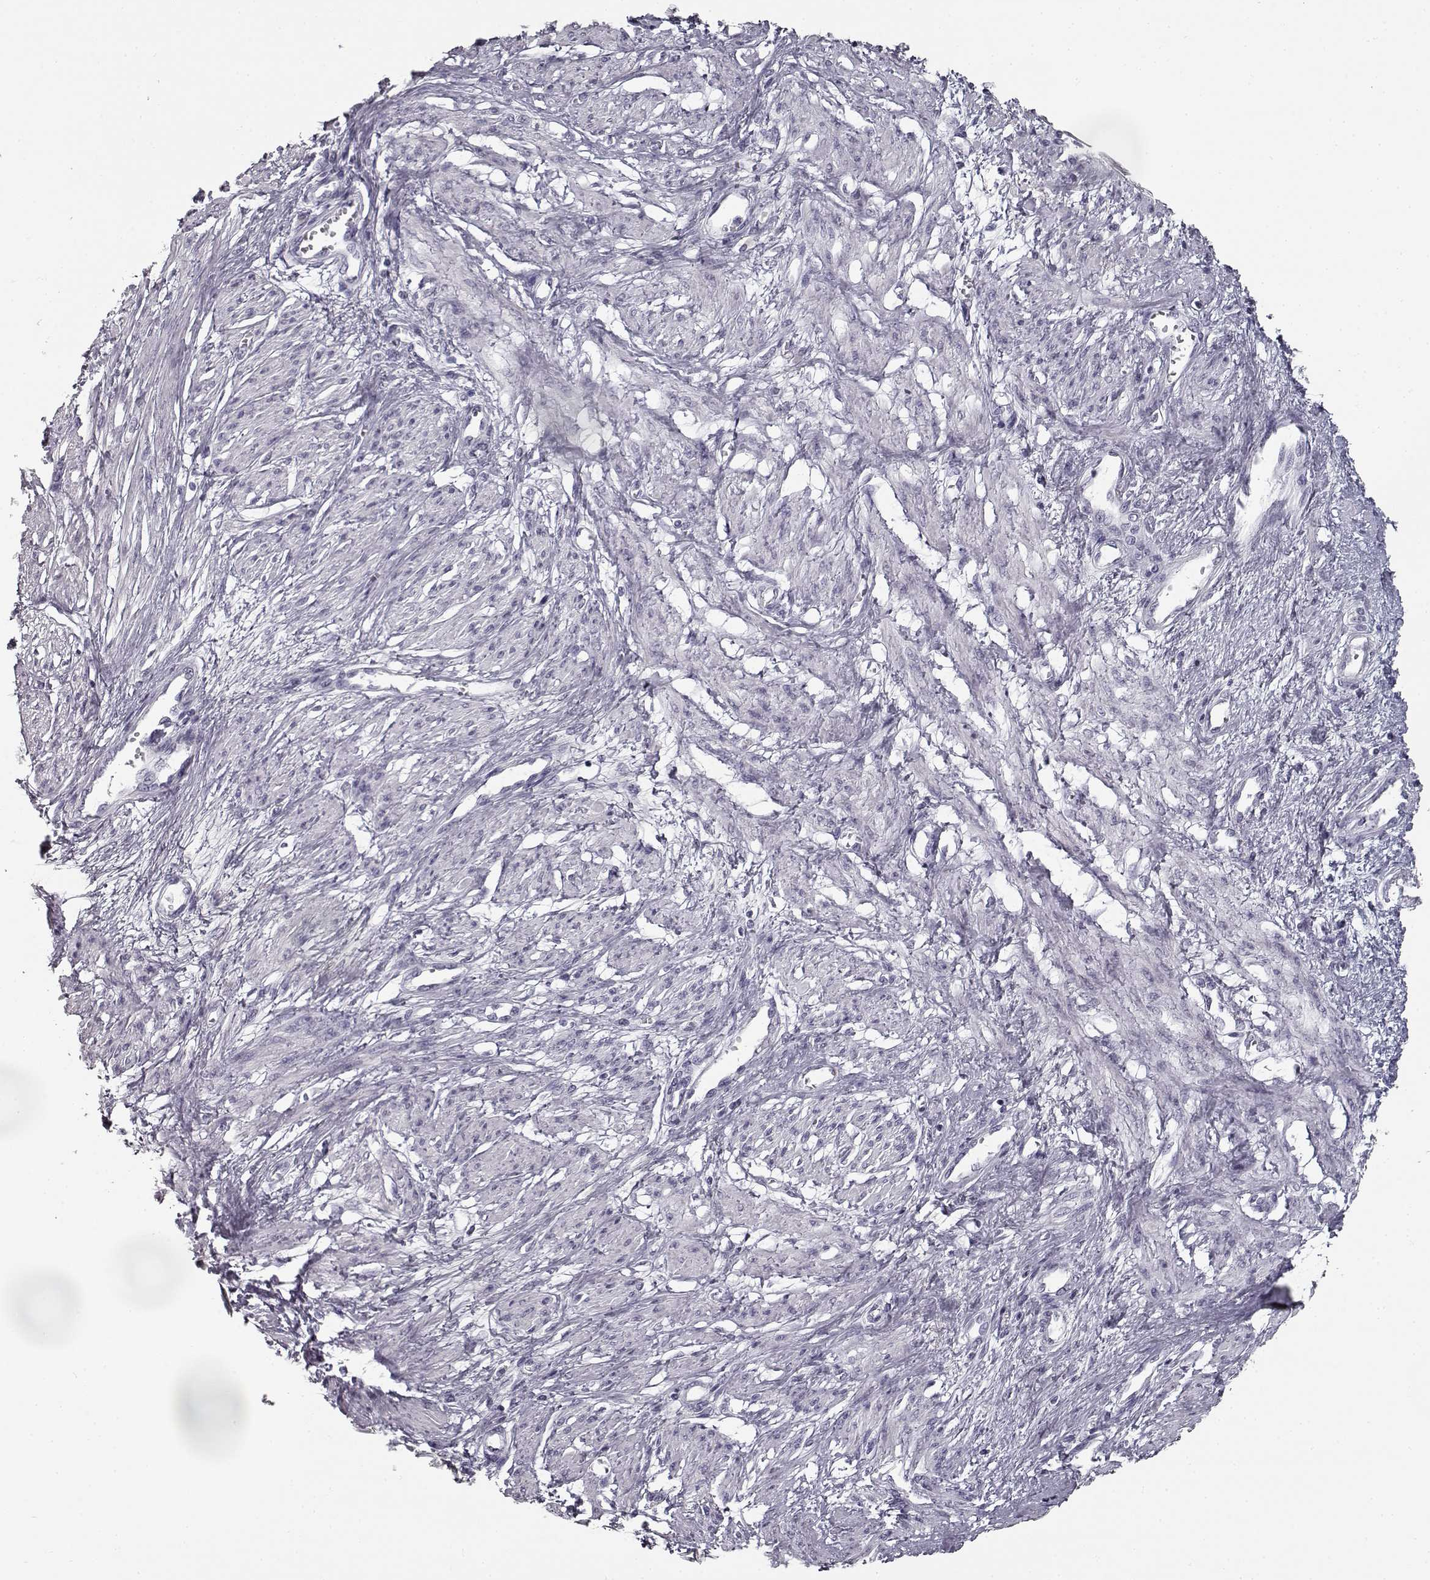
{"staining": {"intensity": "negative", "quantity": "none", "location": "none"}, "tissue": "smooth muscle", "cell_type": "Smooth muscle cells", "image_type": "normal", "snomed": [{"axis": "morphology", "description": "Normal tissue, NOS"}, {"axis": "topography", "description": "Smooth muscle"}, {"axis": "topography", "description": "Uterus"}], "caption": "DAB (3,3'-diaminobenzidine) immunohistochemical staining of benign human smooth muscle exhibits no significant positivity in smooth muscle cells. (Stains: DAB immunohistochemistry (IHC) with hematoxylin counter stain, Microscopy: brightfield microscopy at high magnification).", "gene": "SEMG2", "patient": {"sex": "female", "age": 39}}